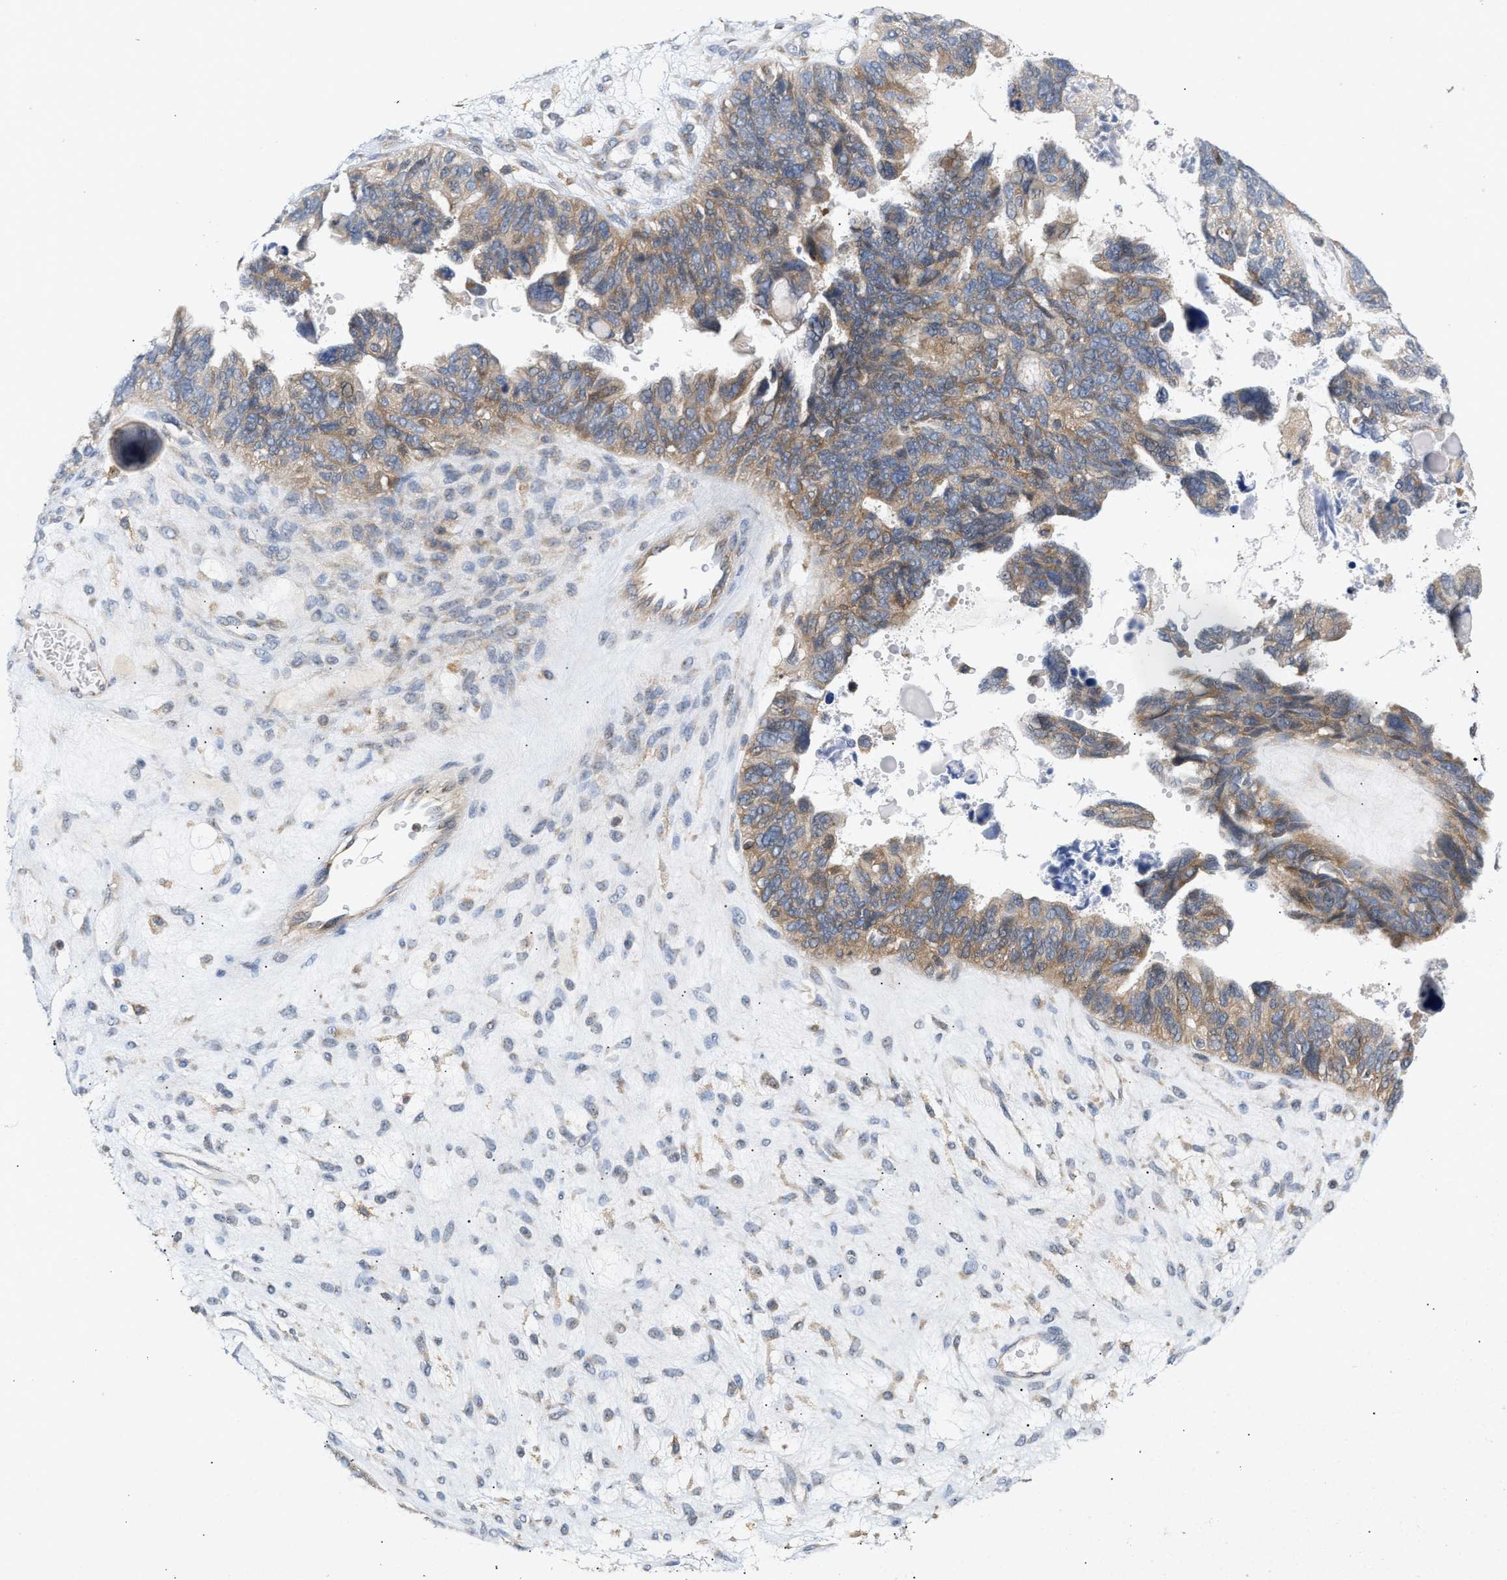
{"staining": {"intensity": "moderate", "quantity": ">75%", "location": "cytoplasmic/membranous"}, "tissue": "ovarian cancer", "cell_type": "Tumor cells", "image_type": "cancer", "snomed": [{"axis": "morphology", "description": "Cystadenocarcinoma, serous, NOS"}, {"axis": "topography", "description": "Ovary"}], "caption": "Immunohistochemistry (DAB (3,3'-diaminobenzidine)) staining of human ovarian cancer (serous cystadenocarcinoma) shows moderate cytoplasmic/membranous protein staining in about >75% of tumor cells. (brown staining indicates protein expression, while blue staining denotes nuclei).", "gene": "DBNL", "patient": {"sex": "female", "age": 79}}